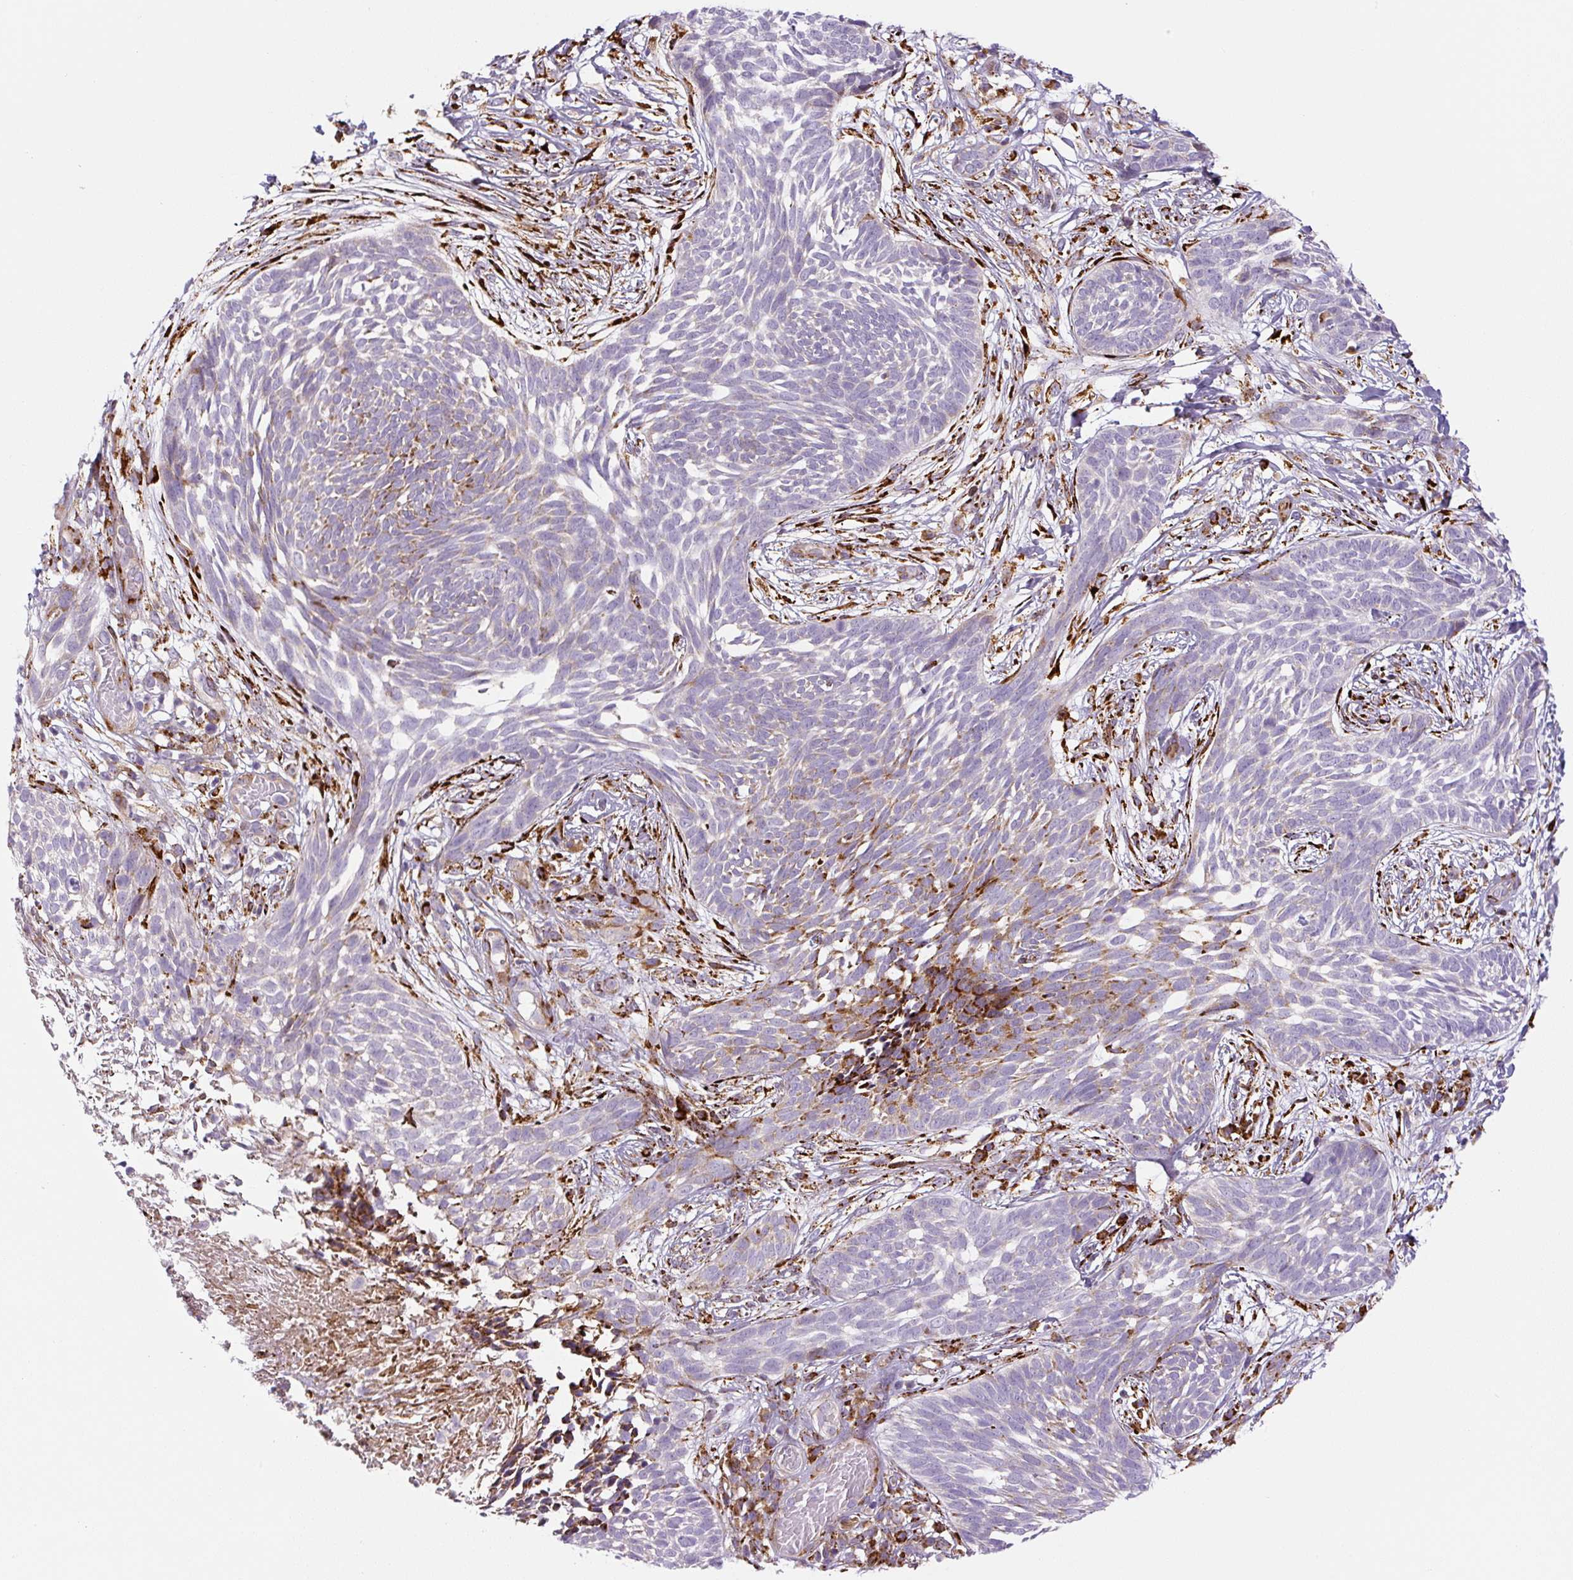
{"staining": {"intensity": "moderate", "quantity": "25%-75%", "location": "cytoplasmic/membranous"}, "tissue": "skin cancer", "cell_type": "Tumor cells", "image_type": "cancer", "snomed": [{"axis": "morphology", "description": "Basal cell carcinoma"}, {"axis": "topography", "description": "Skin"}, {"axis": "topography", "description": "Skin, foot"}], "caption": "Protein expression analysis of human skin basal cell carcinoma reveals moderate cytoplasmic/membranous expression in about 25%-75% of tumor cells.", "gene": "DISP3", "patient": {"sex": "female", "age": 86}}